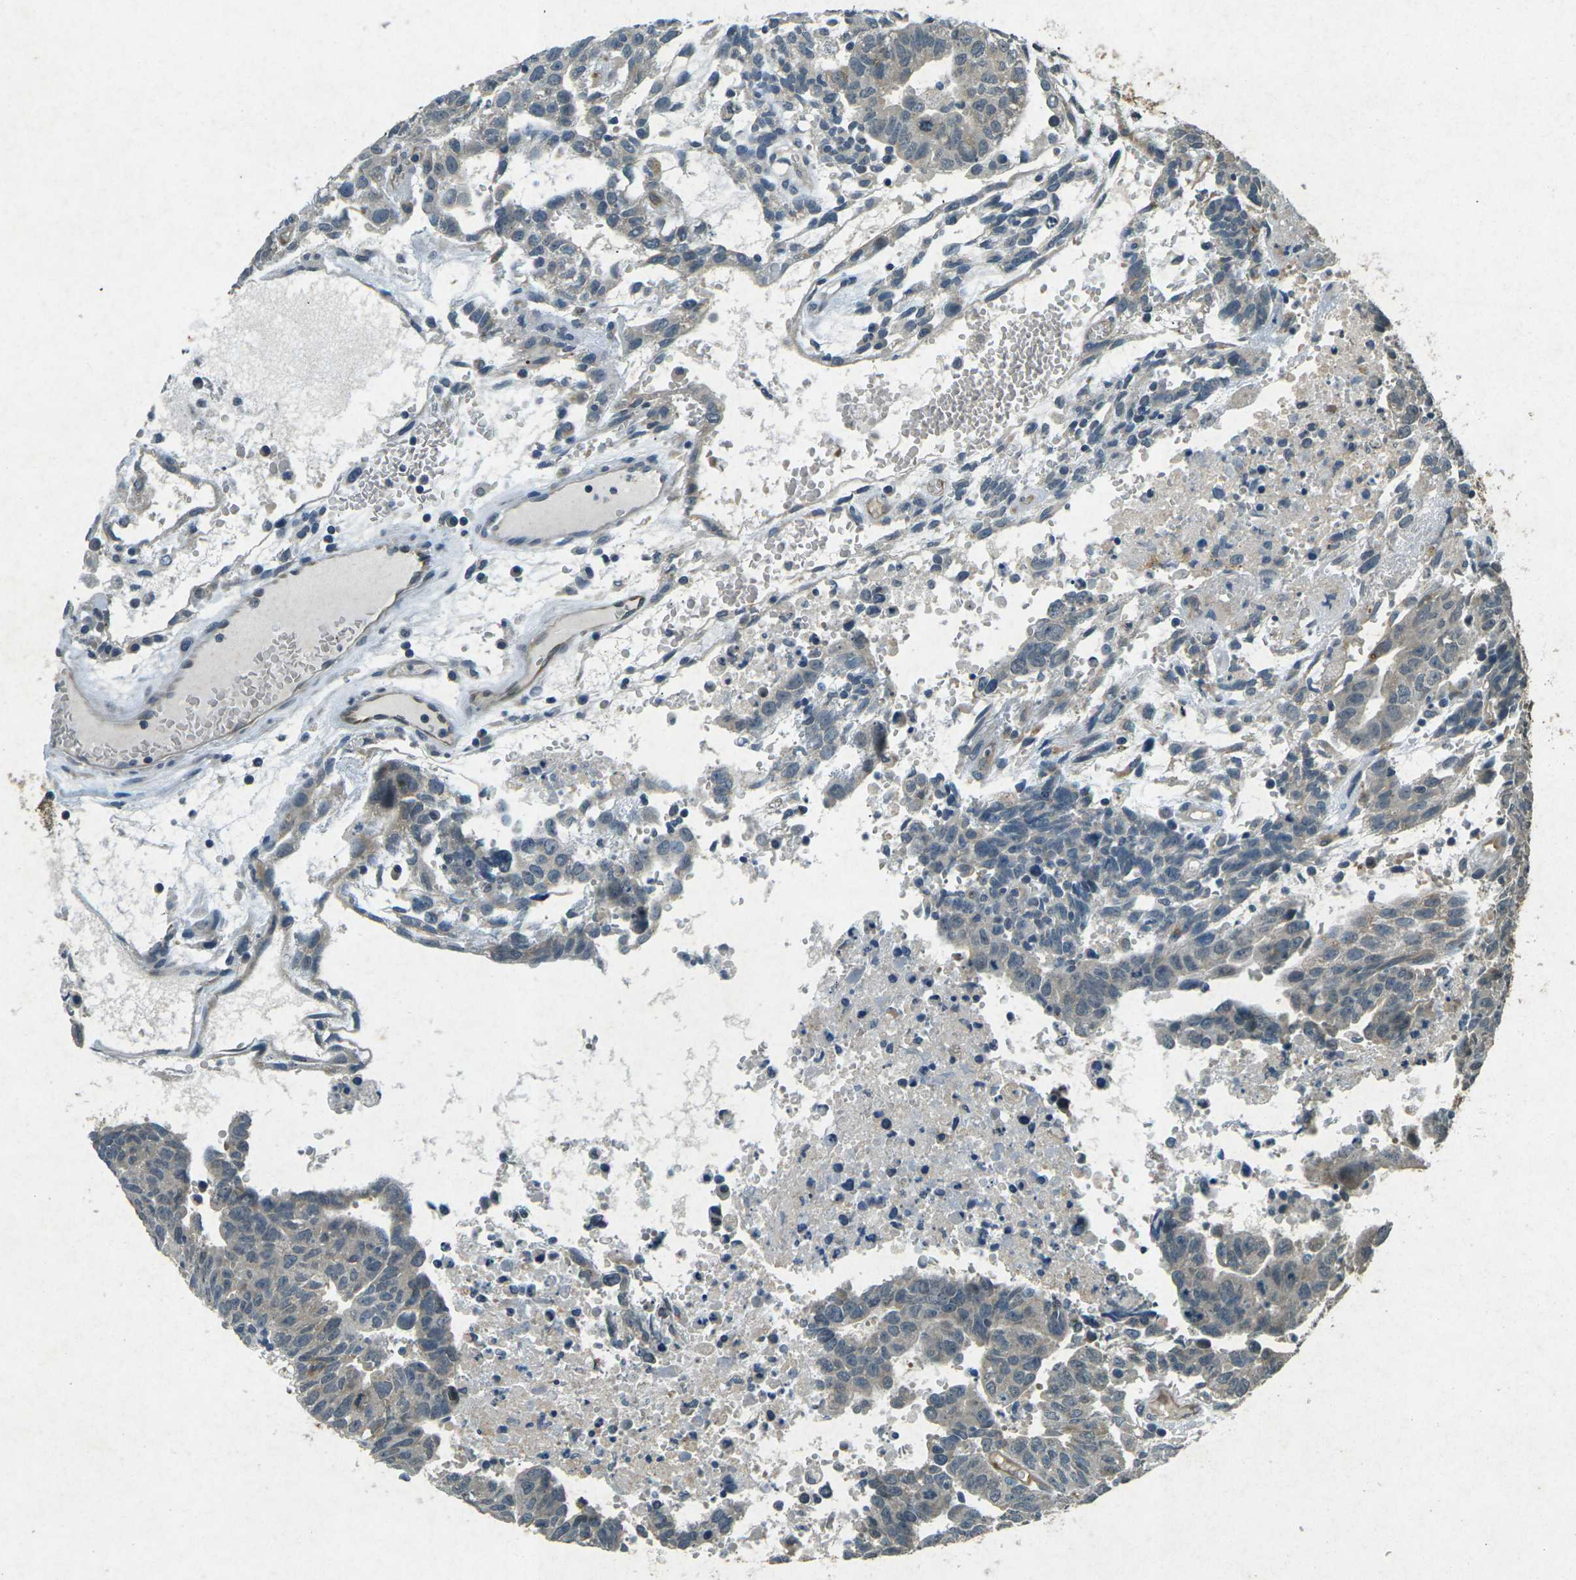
{"staining": {"intensity": "negative", "quantity": "none", "location": "none"}, "tissue": "testis cancer", "cell_type": "Tumor cells", "image_type": "cancer", "snomed": [{"axis": "morphology", "description": "Seminoma, NOS"}, {"axis": "morphology", "description": "Carcinoma, Embryonal, NOS"}, {"axis": "topography", "description": "Testis"}], "caption": "DAB (3,3'-diaminobenzidine) immunohistochemical staining of human testis cancer reveals no significant expression in tumor cells. Nuclei are stained in blue.", "gene": "PDE2A", "patient": {"sex": "male", "age": 52}}